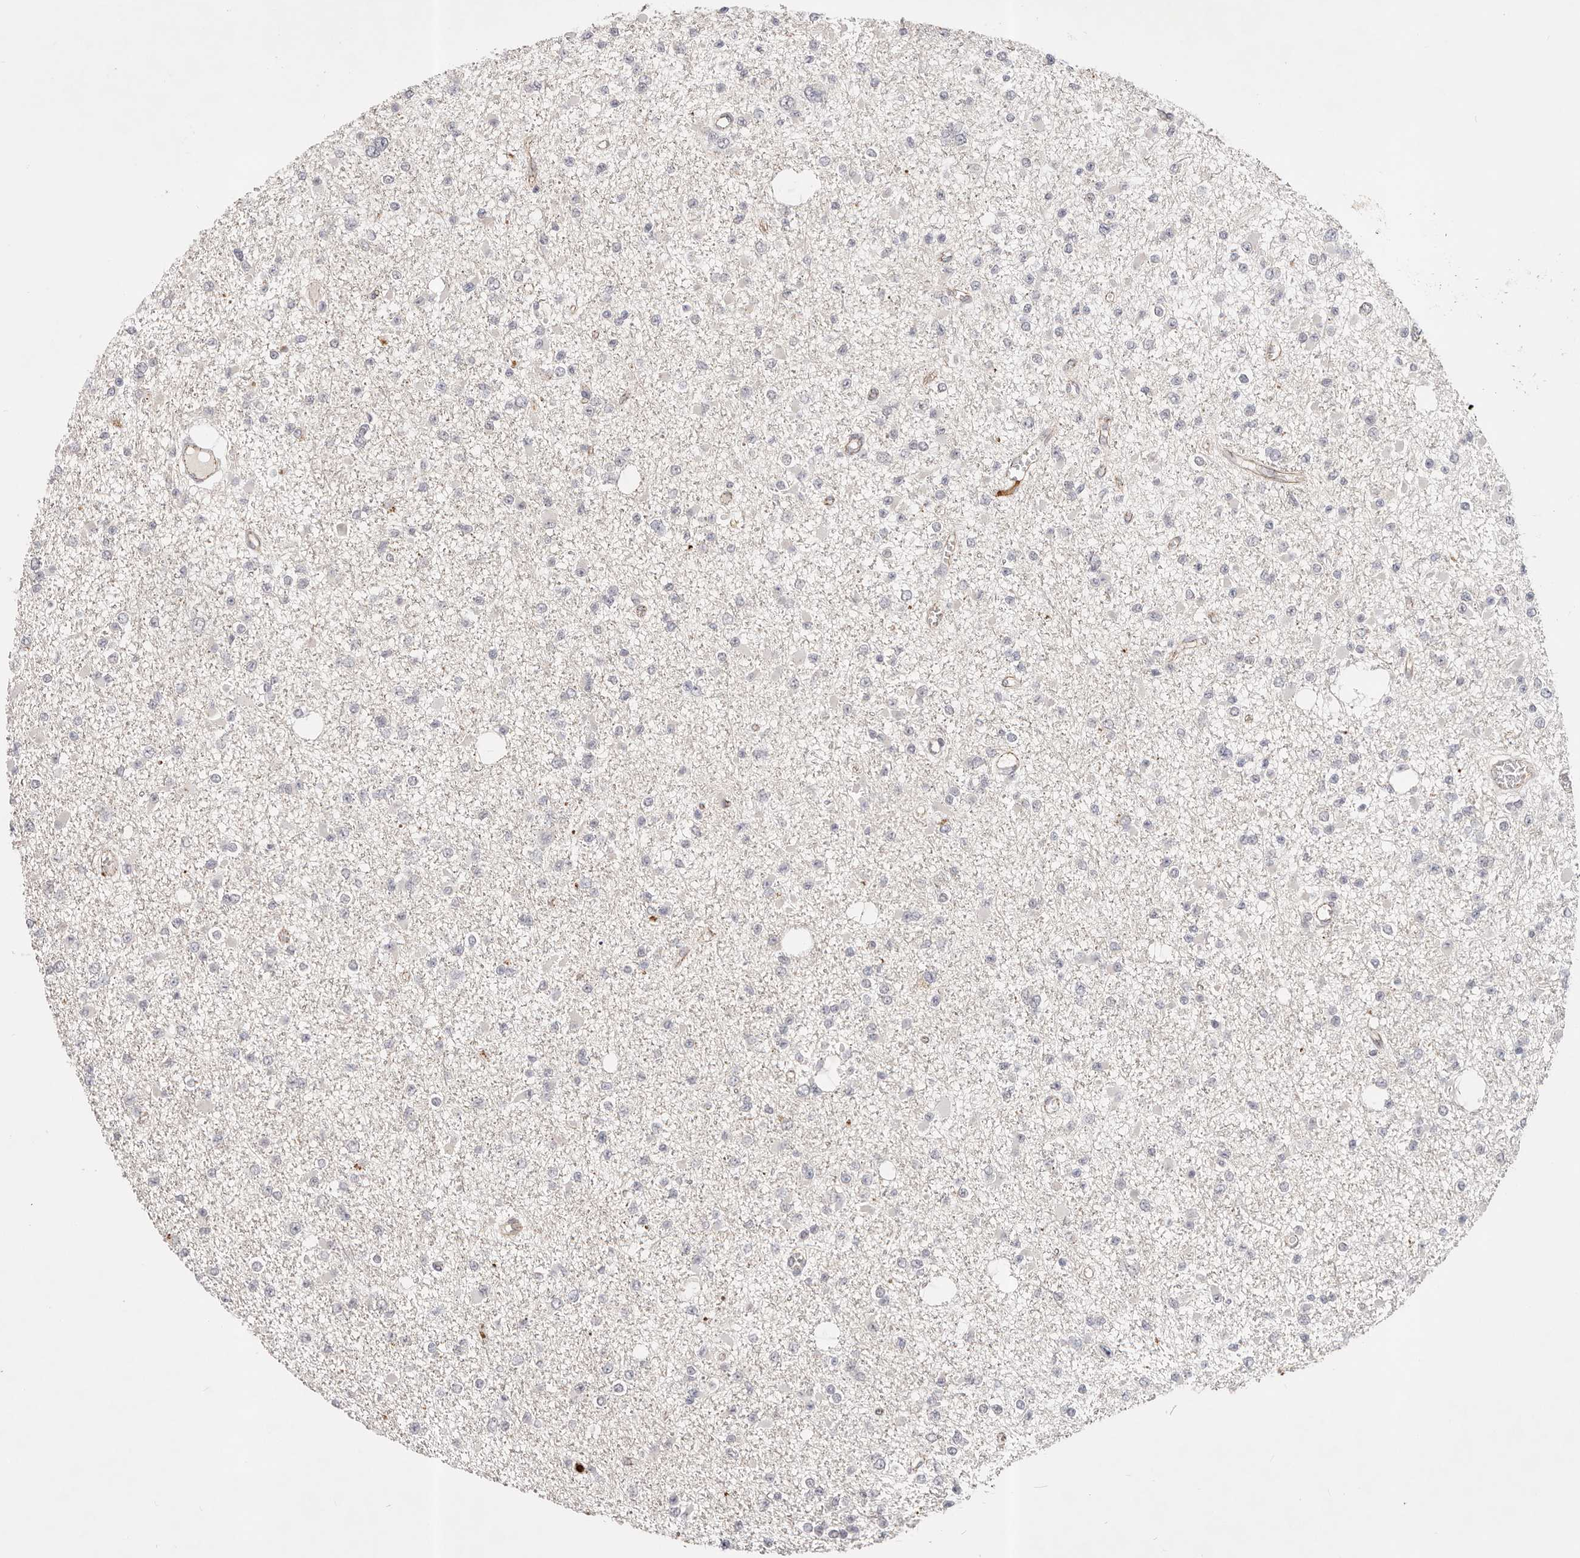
{"staining": {"intensity": "negative", "quantity": "none", "location": "none"}, "tissue": "glioma", "cell_type": "Tumor cells", "image_type": "cancer", "snomed": [{"axis": "morphology", "description": "Glioma, malignant, Low grade"}, {"axis": "topography", "description": "Brain"}], "caption": "The micrograph reveals no significant expression in tumor cells of glioma.", "gene": "AFDN", "patient": {"sex": "female", "age": 22}}